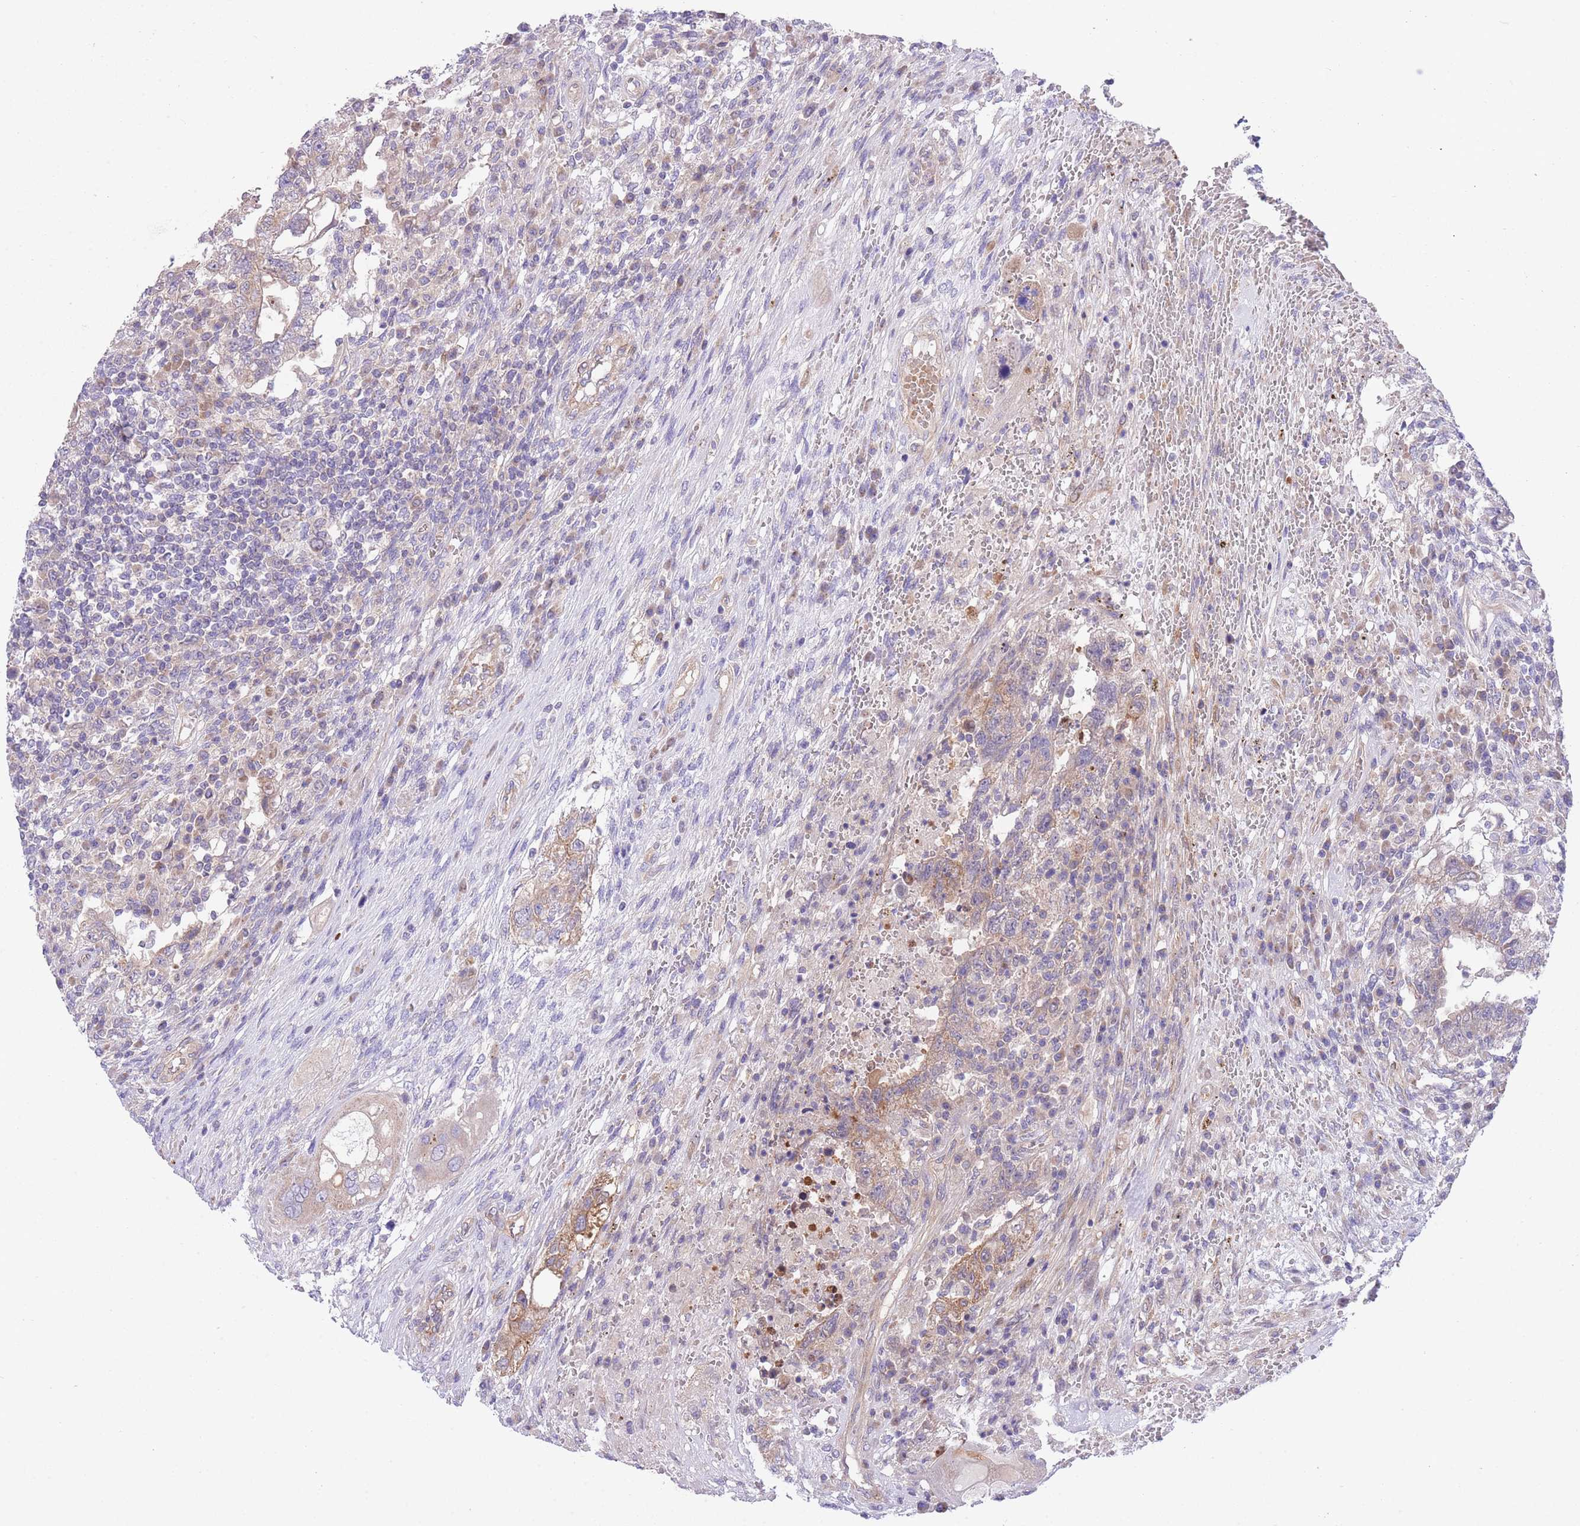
{"staining": {"intensity": "weak", "quantity": "25%-75%", "location": "cytoplasmic/membranous"}, "tissue": "testis cancer", "cell_type": "Tumor cells", "image_type": "cancer", "snomed": [{"axis": "morphology", "description": "Carcinoma, Embryonal, NOS"}, {"axis": "topography", "description": "Testis"}], "caption": "A photomicrograph showing weak cytoplasmic/membranous staining in about 25%-75% of tumor cells in testis cancer, as visualized by brown immunohistochemical staining.", "gene": "CHAC1", "patient": {"sex": "male", "age": 26}}